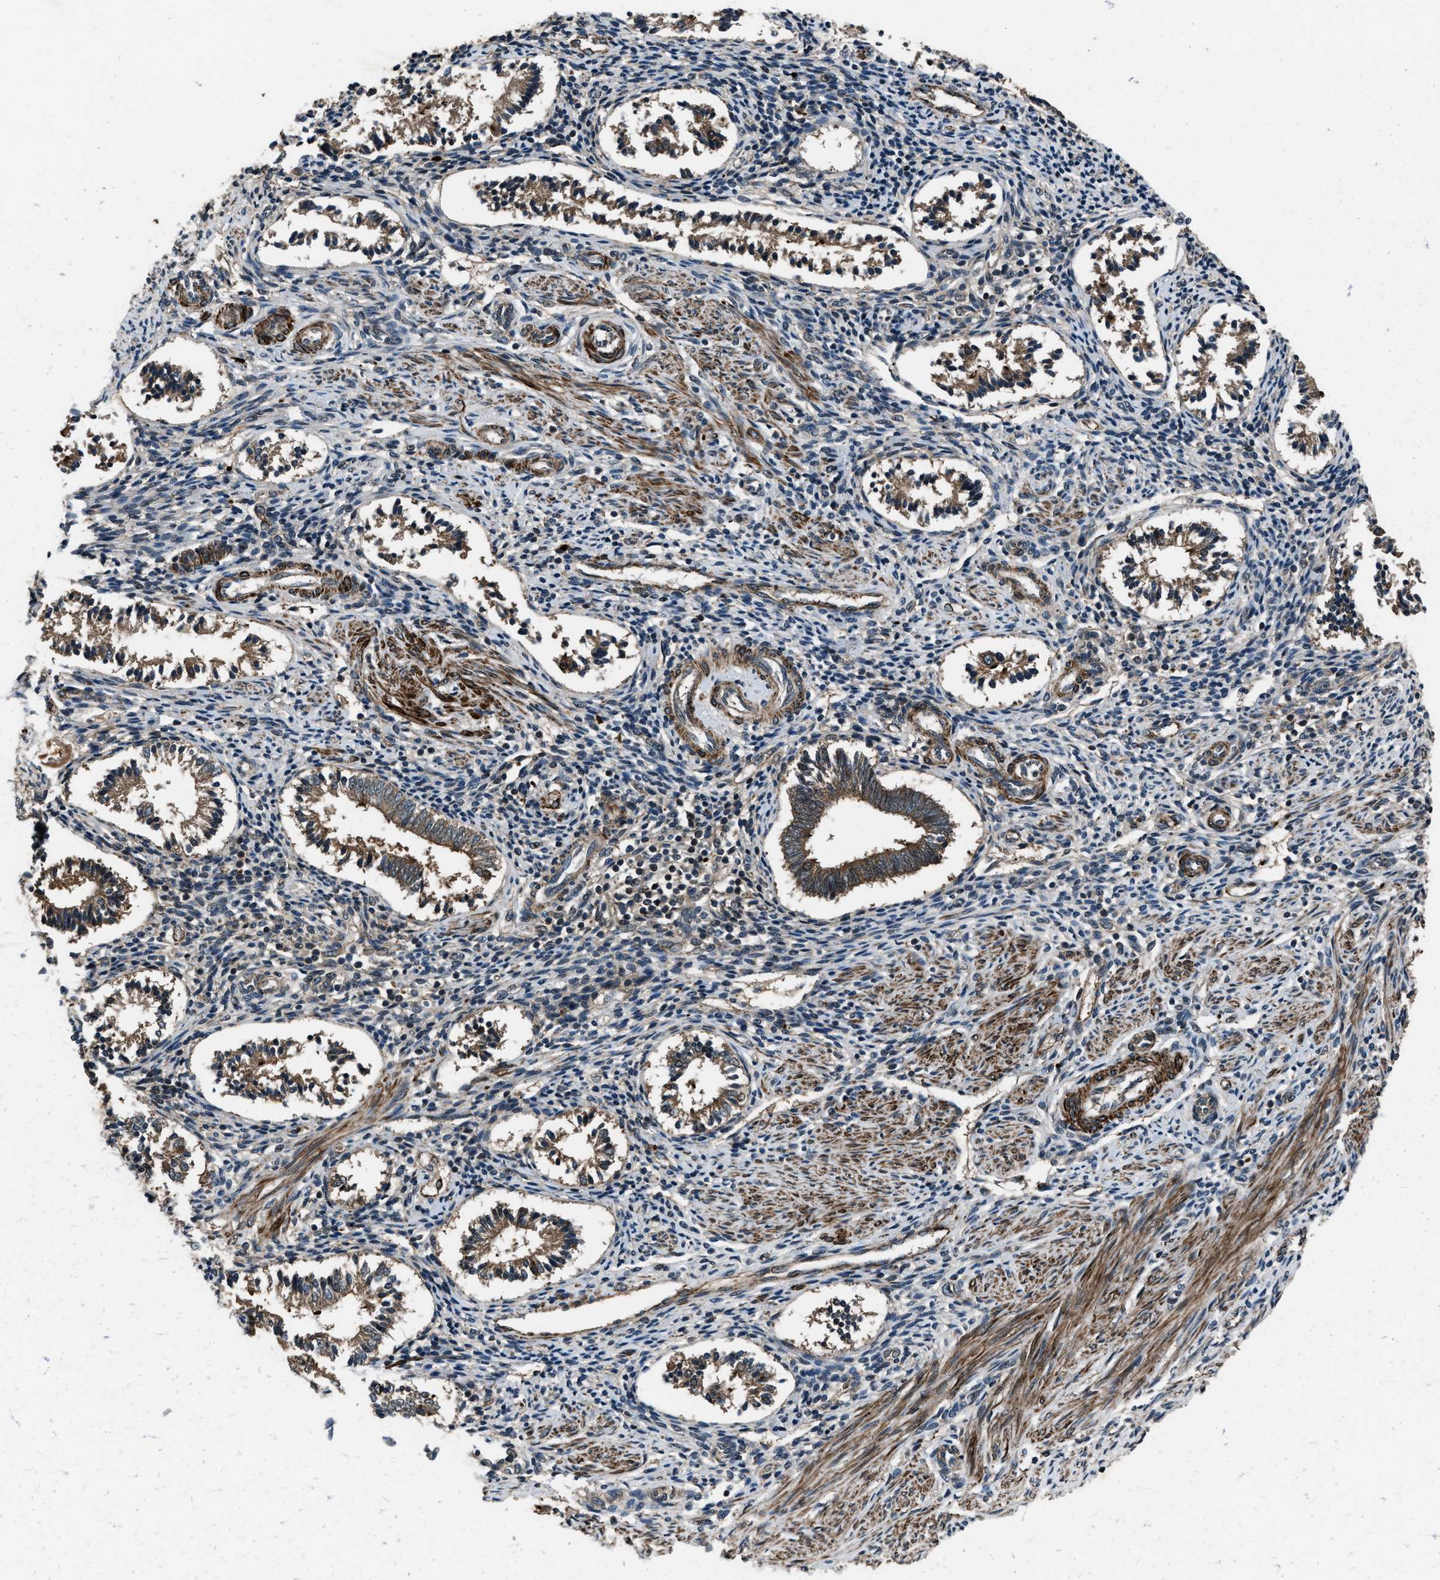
{"staining": {"intensity": "weak", "quantity": "<25%", "location": "nuclear"}, "tissue": "endometrium", "cell_type": "Cells in endometrial stroma", "image_type": "normal", "snomed": [{"axis": "morphology", "description": "Normal tissue, NOS"}, {"axis": "topography", "description": "Endometrium"}], "caption": "Cells in endometrial stroma are negative for protein expression in normal human endometrium. Brightfield microscopy of immunohistochemistry stained with DAB (3,3'-diaminobenzidine) (brown) and hematoxylin (blue), captured at high magnification.", "gene": "IRAK4", "patient": {"sex": "female", "age": 42}}